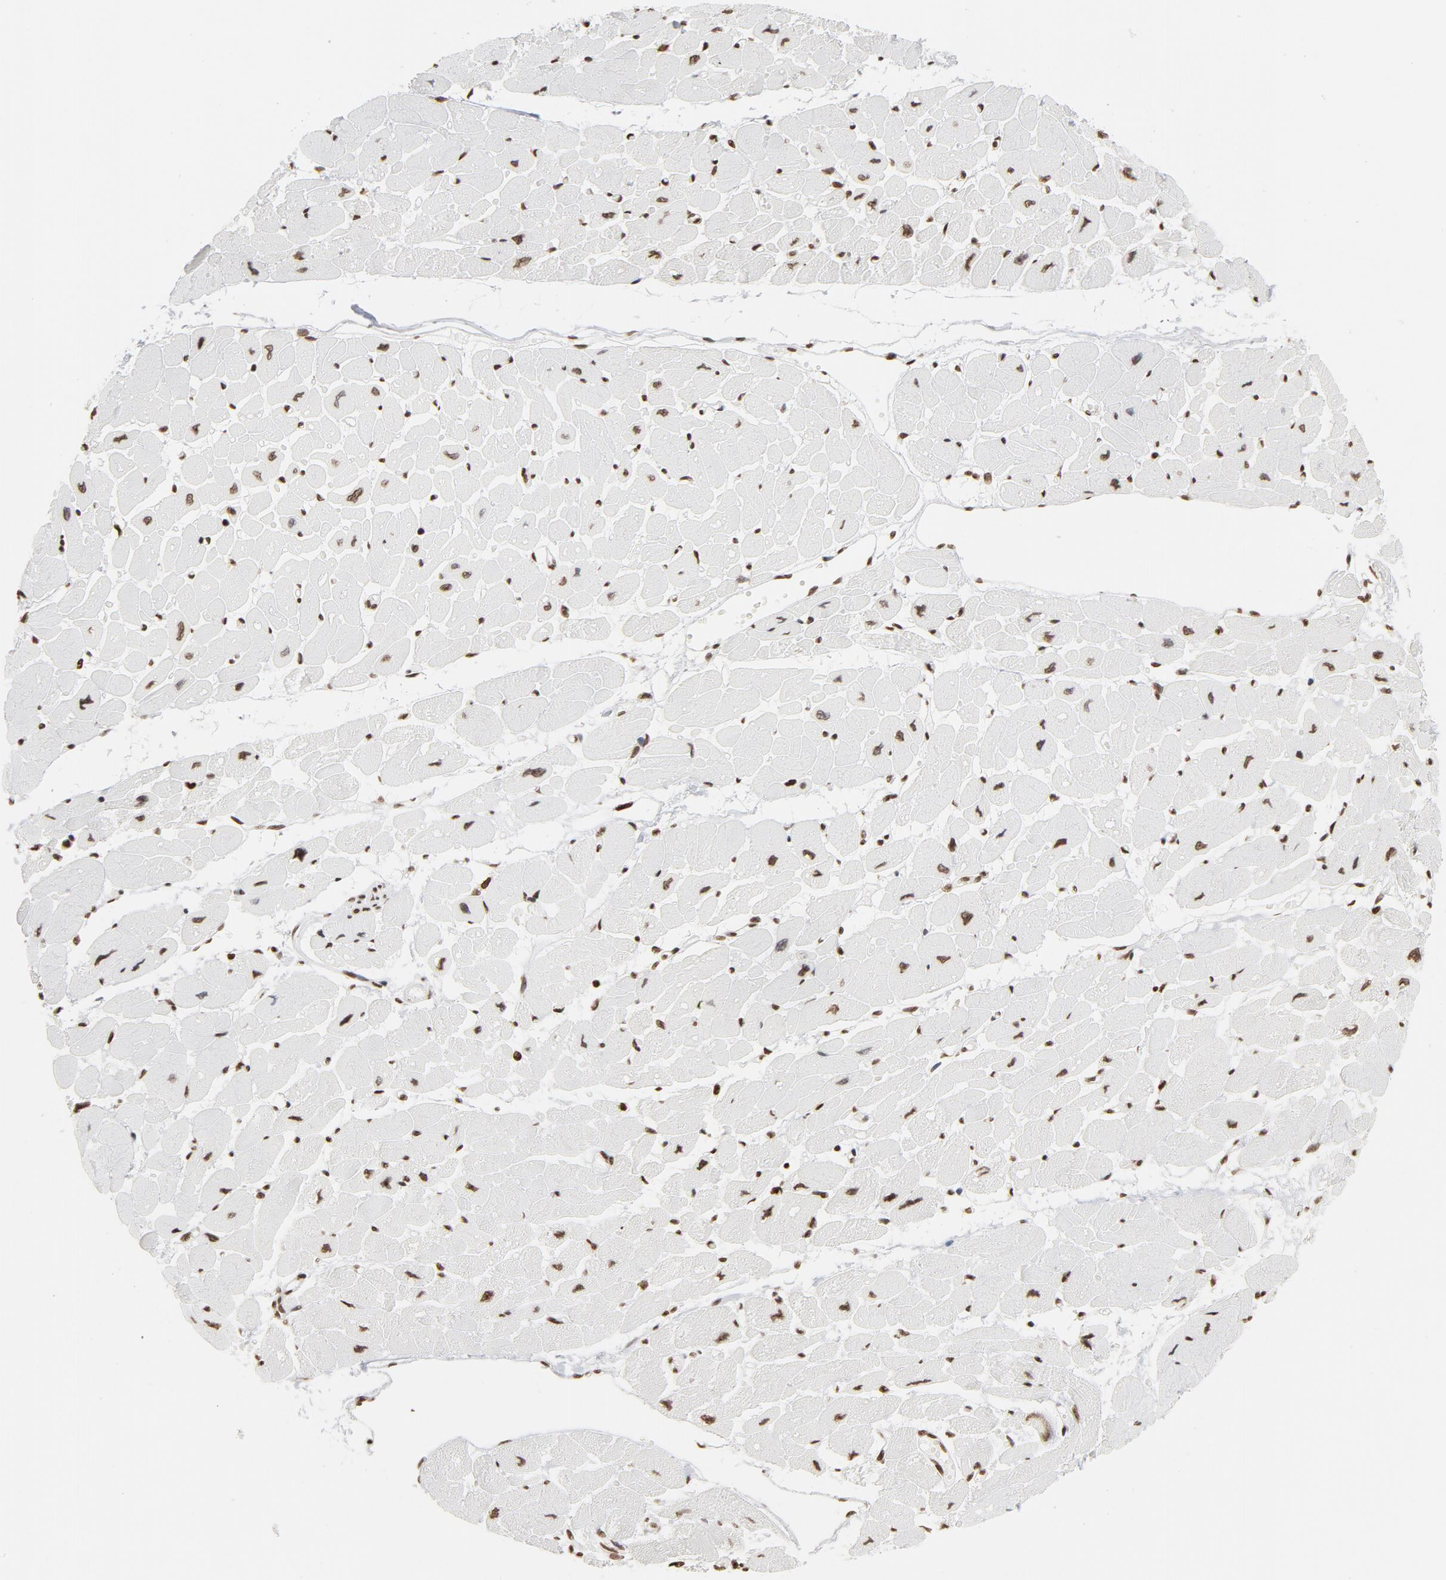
{"staining": {"intensity": "moderate", "quantity": ">75%", "location": "nuclear"}, "tissue": "heart muscle", "cell_type": "Cardiomyocytes", "image_type": "normal", "snomed": [{"axis": "morphology", "description": "Normal tissue, NOS"}, {"axis": "topography", "description": "Heart"}], "caption": "Immunohistochemistry (IHC) (DAB (3,3'-diaminobenzidine)) staining of unremarkable heart muscle demonstrates moderate nuclear protein expression in about >75% of cardiomyocytes.", "gene": "H2AC12", "patient": {"sex": "female", "age": 54}}